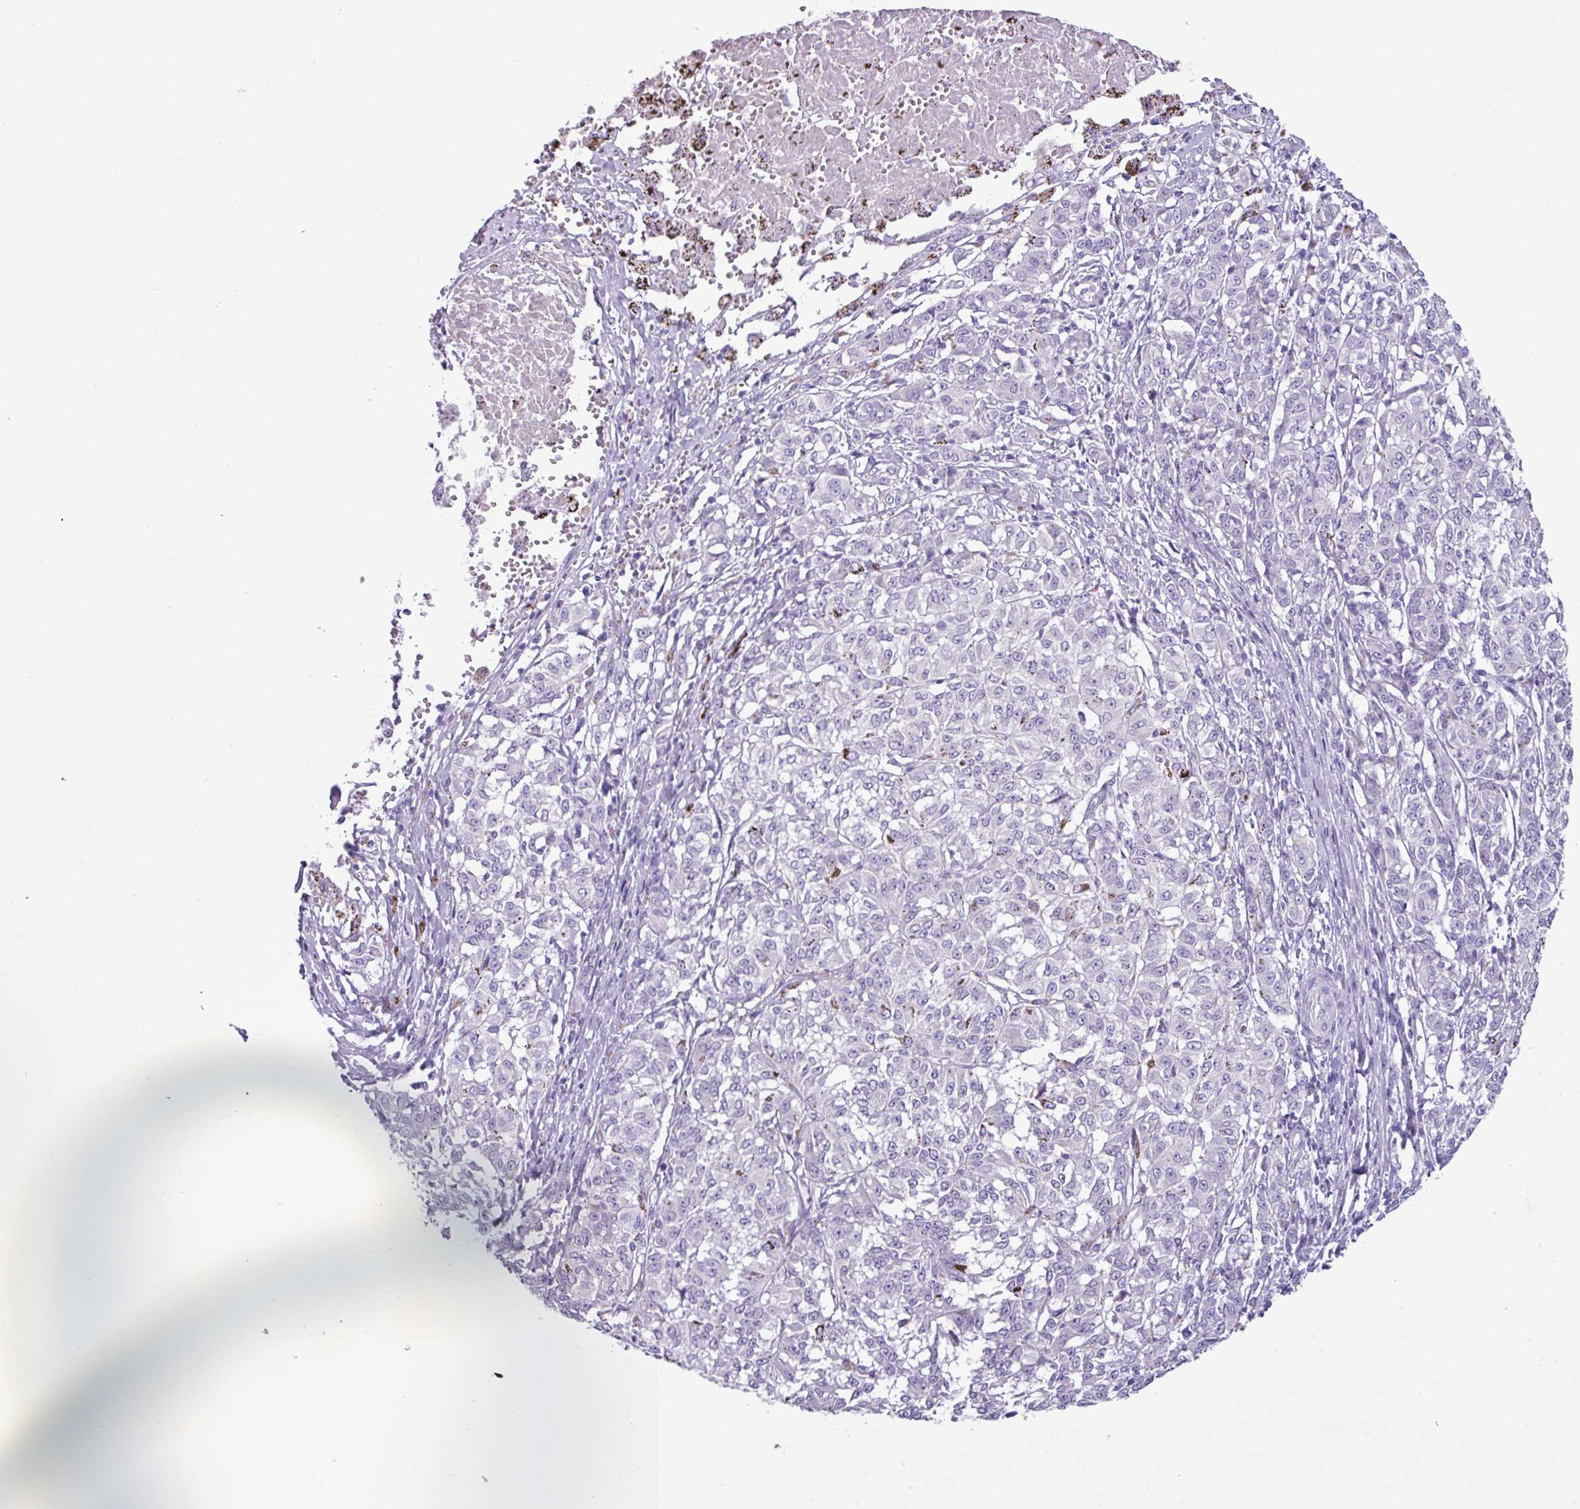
{"staining": {"intensity": "negative", "quantity": "none", "location": "none"}, "tissue": "melanoma", "cell_type": "Tumor cells", "image_type": "cancer", "snomed": [{"axis": "morphology", "description": "Malignant melanoma, NOS"}, {"axis": "topography", "description": "Skin"}], "caption": "This photomicrograph is of melanoma stained with IHC to label a protein in brown with the nuclei are counter-stained blue. There is no positivity in tumor cells. (Brightfield microscopy of DAB (3,3'-diaminobenzidine) immunohistochemistry at high magnification).", "gene": "AGO3", "patient": {"sex": "female", "age": 72}}